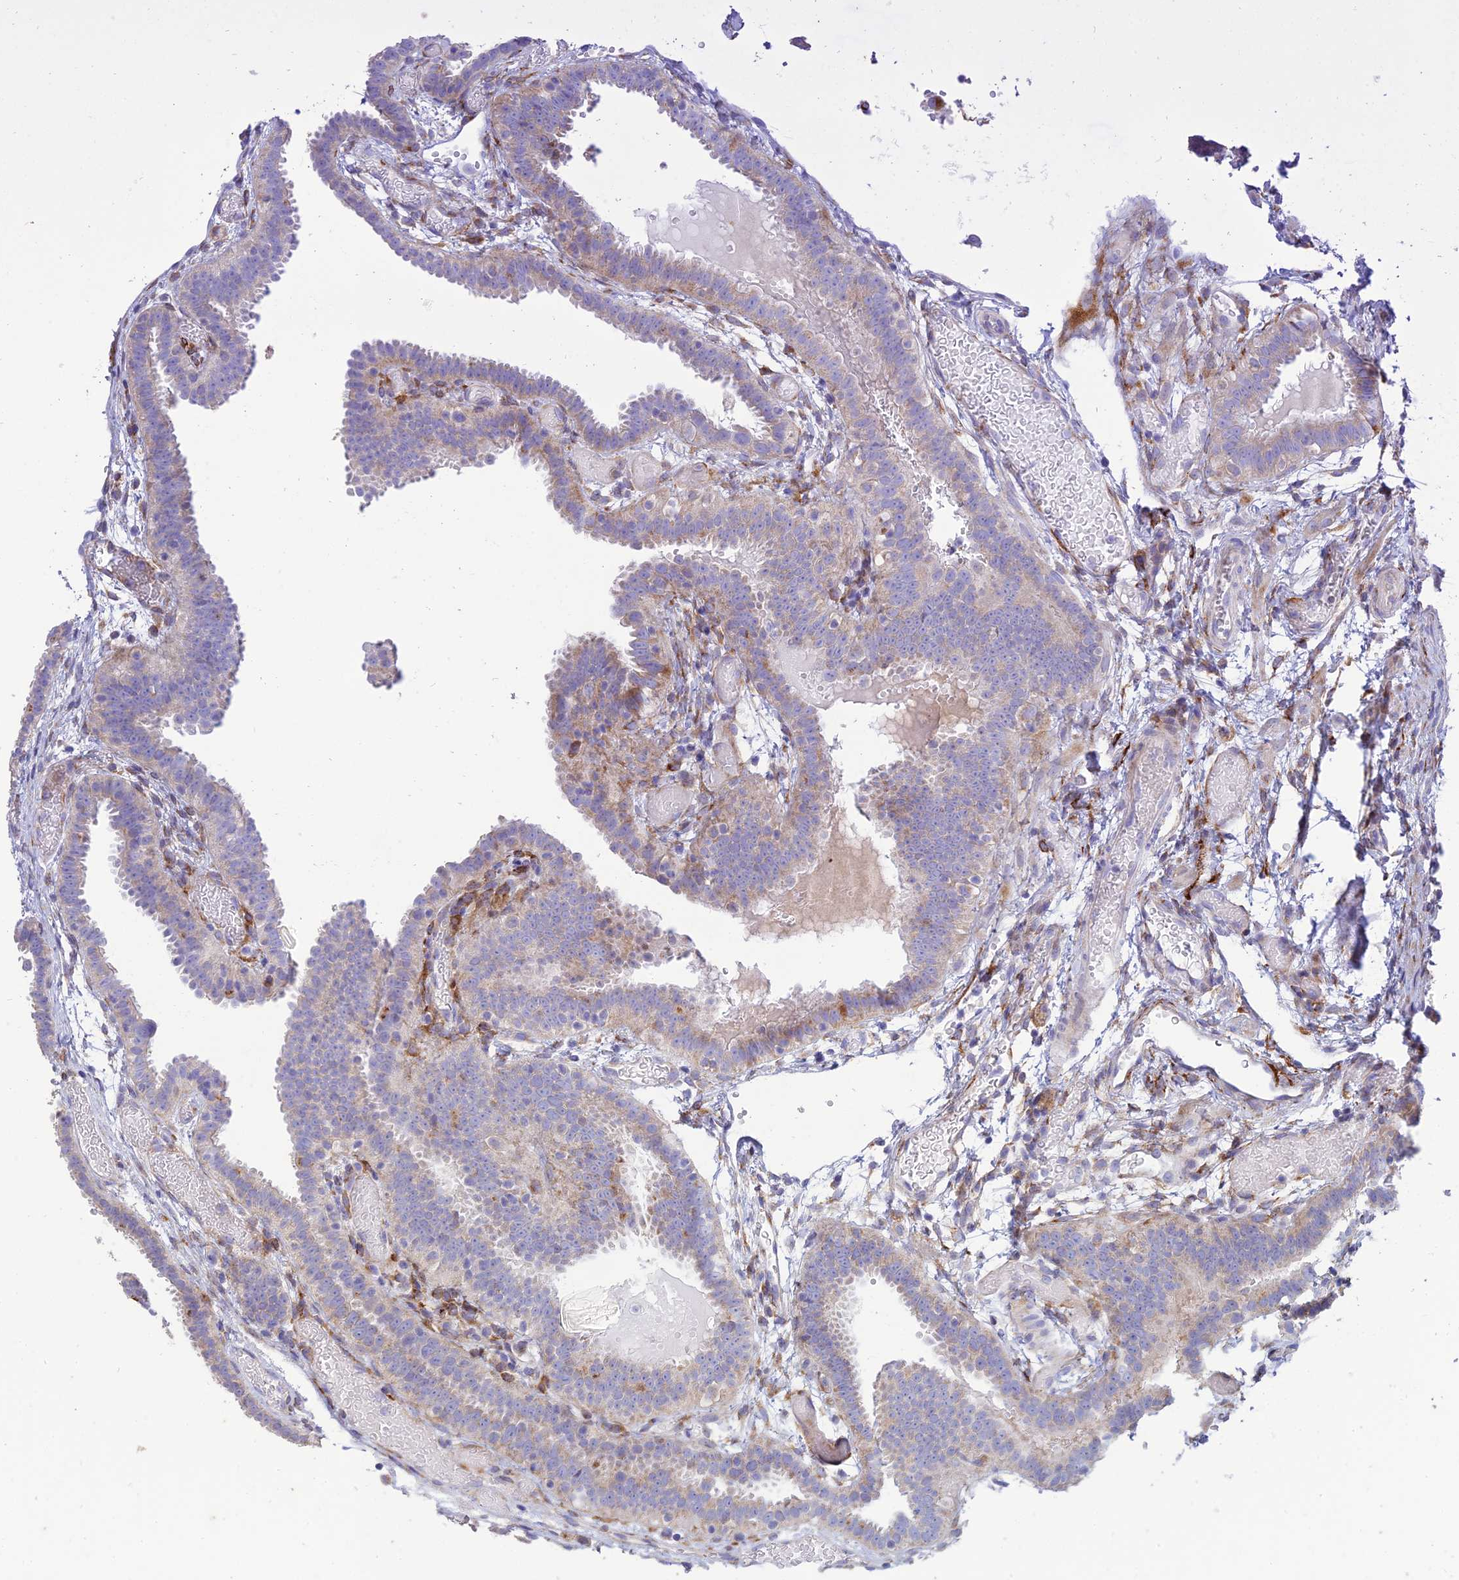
{"staining": {"intensity": "moderate", "quantity": "25%-75%", "location": "cytoplasmic/membranous"}, "tissue": "fallopian tube", "cell_type": "Glandular cells", "image_type": "normal", "snomed": [{"axis": "morphology", "description": "Normal tissue, NOS"}, {"axis": "topography", "description": "Fallopian tube"}], "caption": "Immunohistochemistry (DAB (3,3'-diaminobenzidine)) staining of normal human fallopian tube demonstrates moderate cytoplasmic/membranous protein positivity in about 25%-75% of glandular cells.", "gene": "RCN3", "patient": {"sex": "female", "age": 37}}